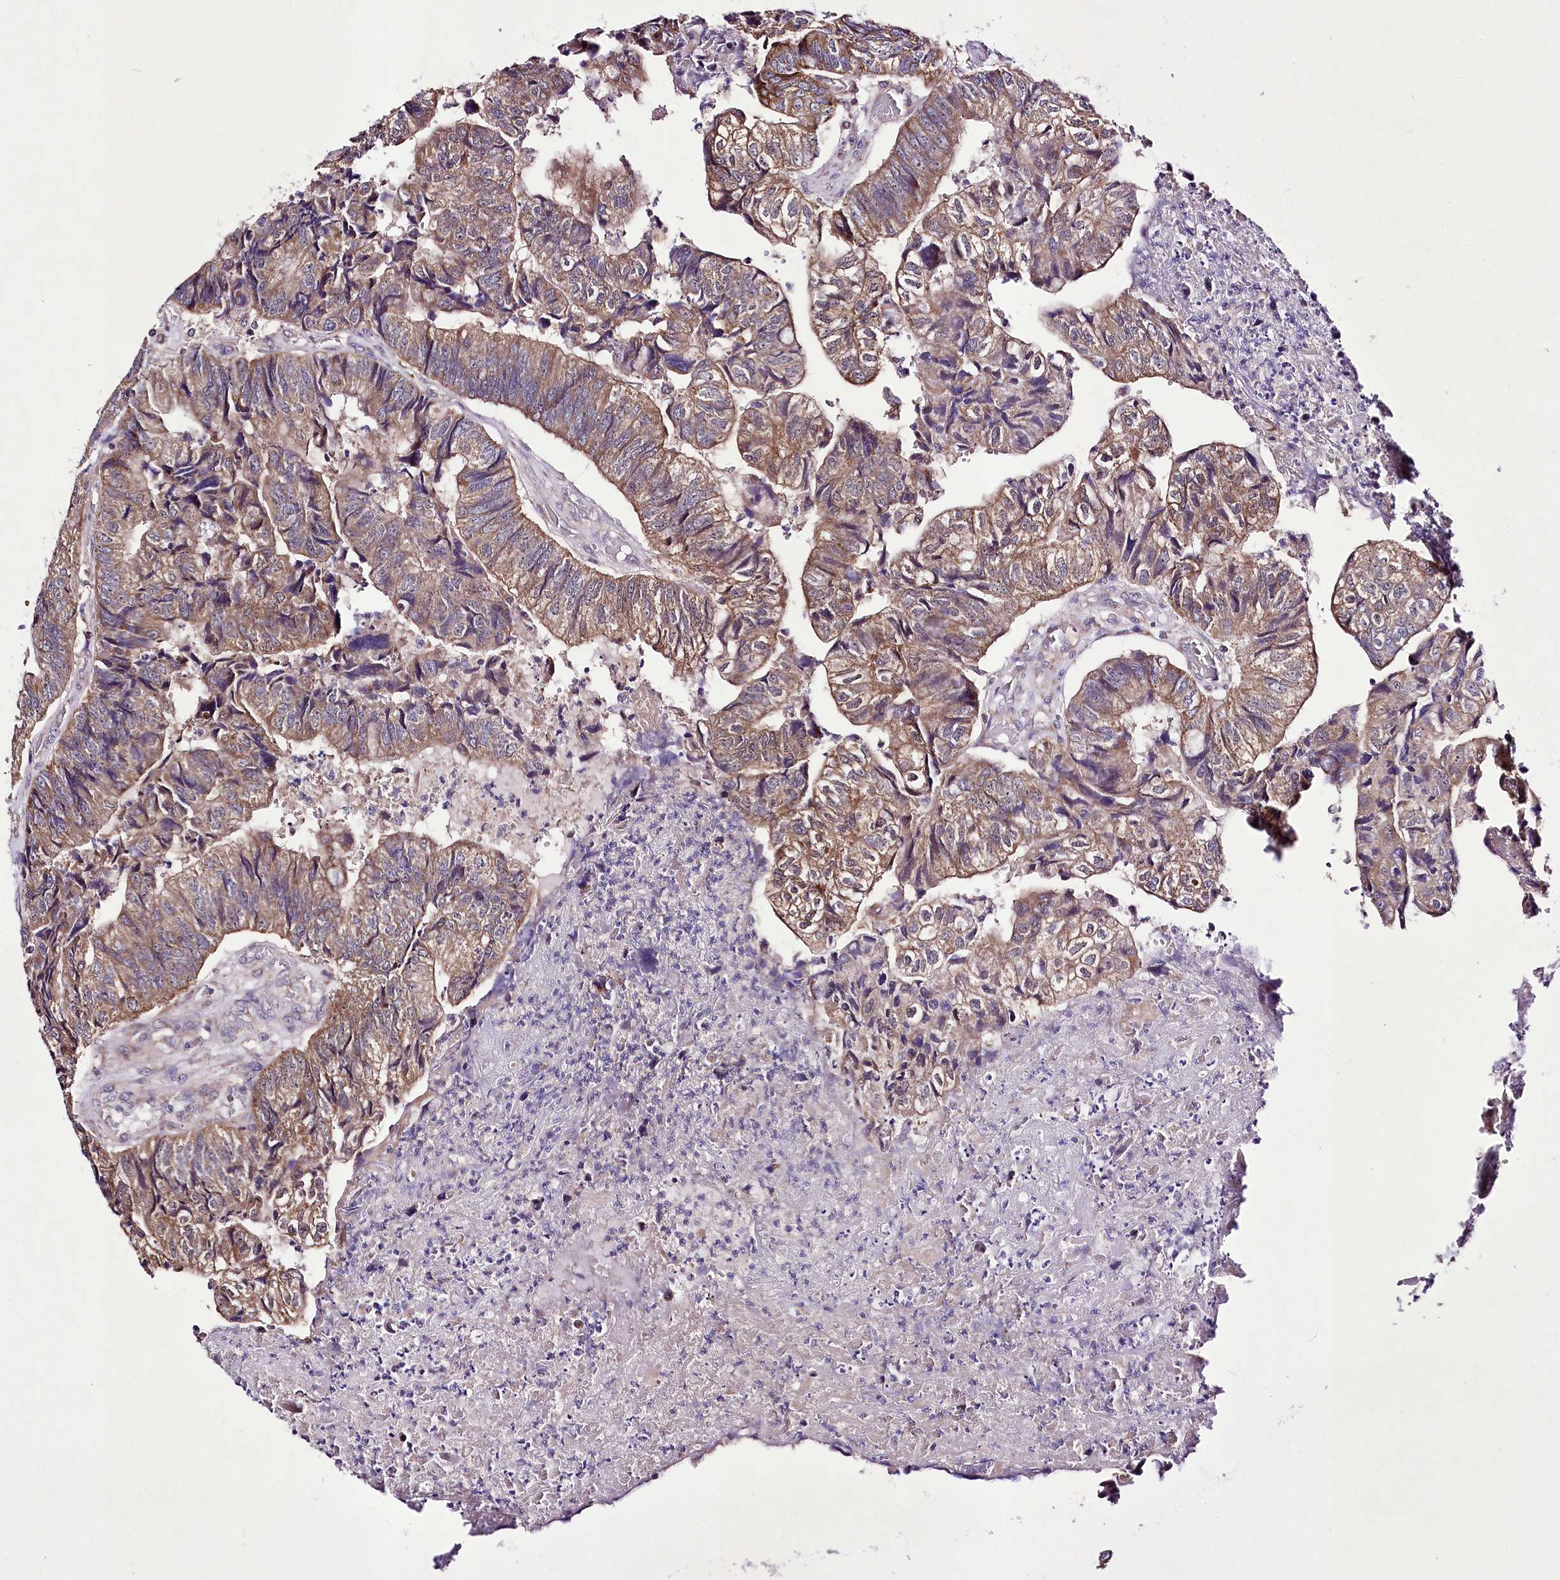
{"staining": {"intensity": "moderate", "quantity": ">75%", "location": "cytoplasmic/membranous"}, "tissue": "colorectal cancer", "cell_type": "Tumor cells", "image_type": "cancer", "snomed": [{"axis": "morphology", "description": "Adenocarcinoma, NOS"}, {"axis": "topography", "description": "Colon"}], "caption": "Immunohistochemical staining of human adenocarcinoma (colorectal) demonstrates medium levels of moderate cytoplasmic/membranous protein positivity in approximately >75% of tumor cells. Using DAB (brown) and hematoxylin (blue) stains, captured at high magnification using brightfield microscopy.", "gene": "ATE1", "patient": {"sex": "female", "age": 67}}